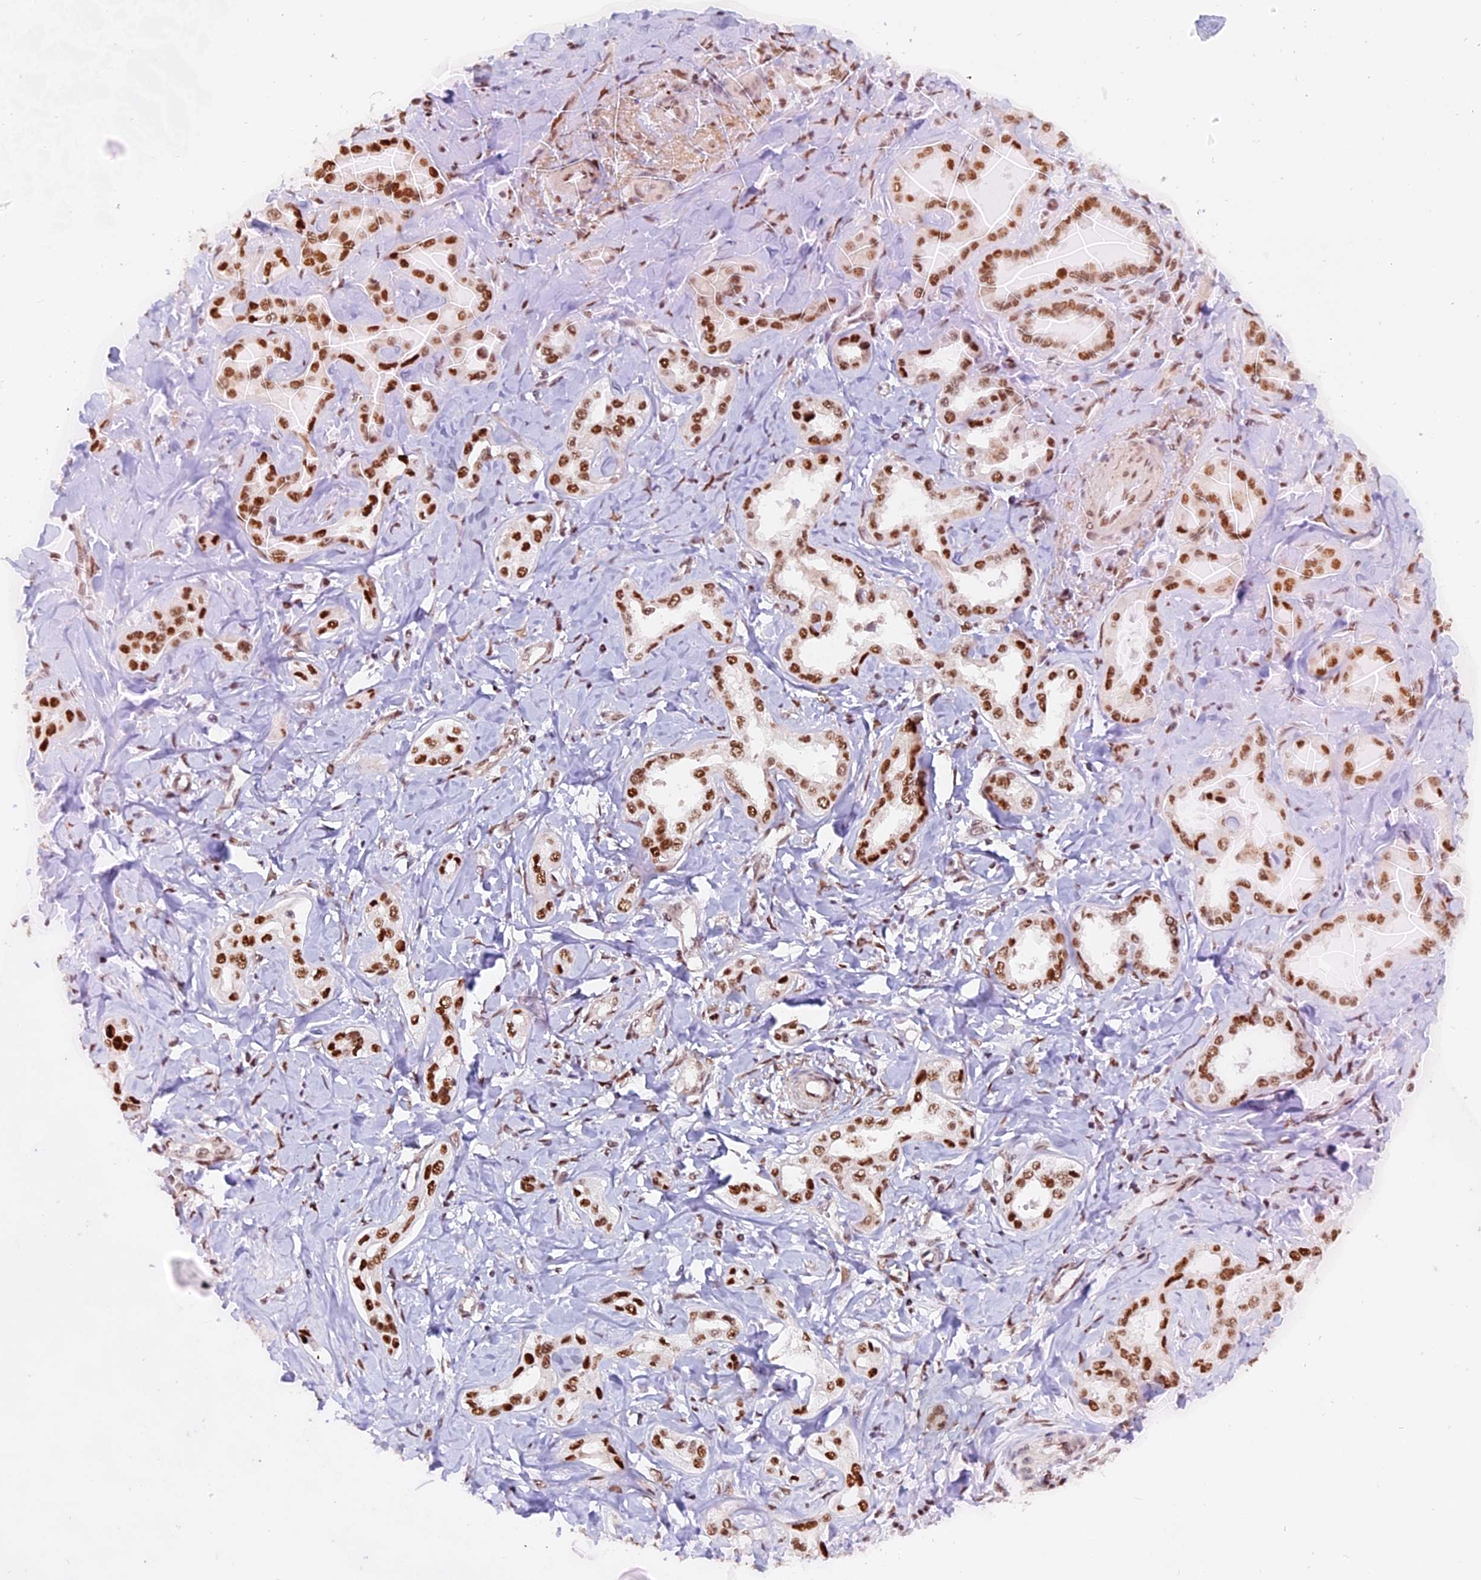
{"staining": {"intensity": "strong", "quantity": ">75%", "location": "nuclear"}, "tissue": "liver cancer", "cell_type": "Tumor cells", "image_type": "cancer", "snomed": [{"axis": "morphology", "description": "Cholangiocarcinoma"}, {"axis": "topography", "description": "Liver"}], "caption": "IHC (DAB) staining of cholangiocarcinoma (liver) reveals strong nuclear protein staining in approximately >75% of tumor cells. (Brightfield microscopy of DAB IHC at high magnification).", "gene": "RAMAC", "patient": {"sex": "female", "age": 77}}